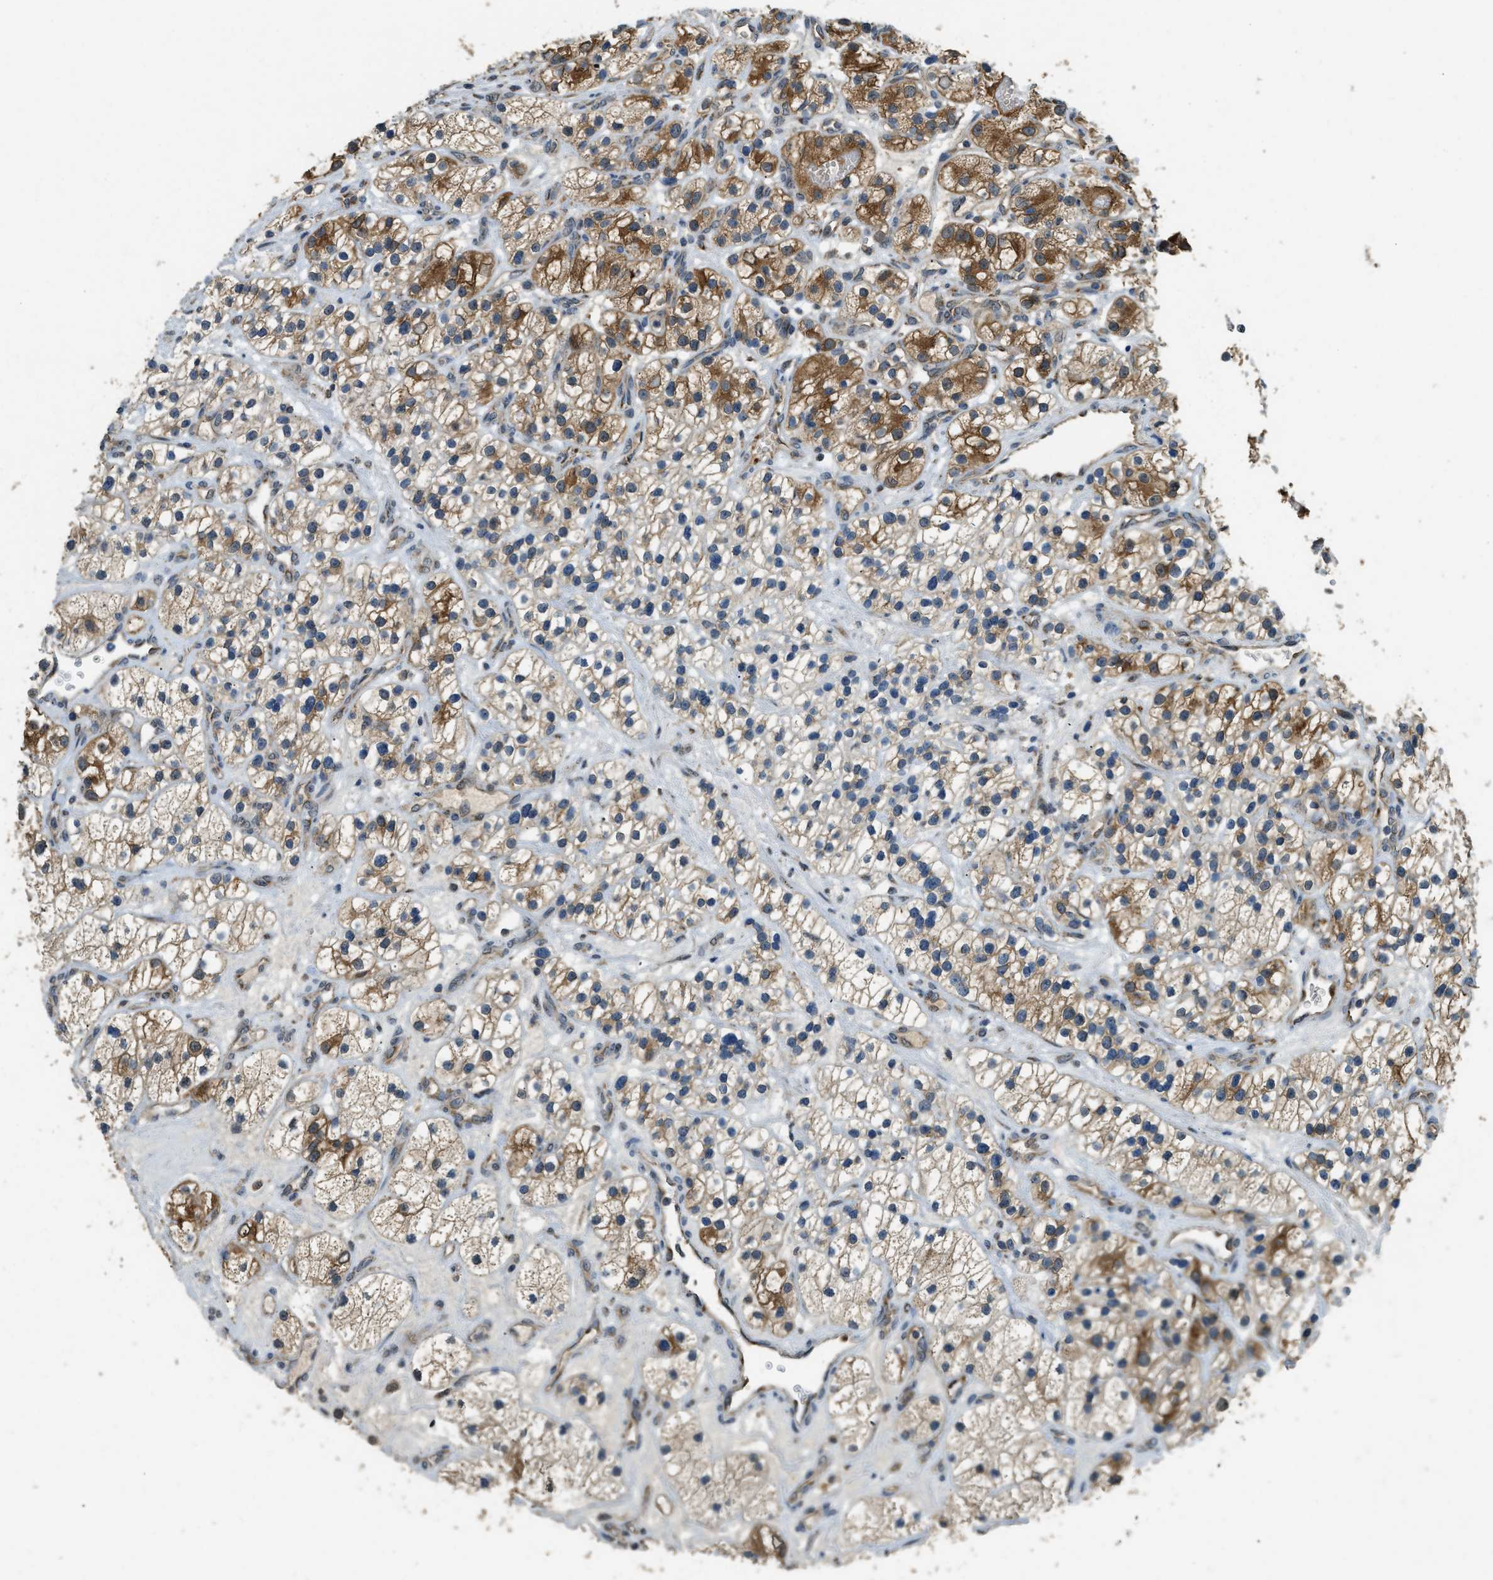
{"staining": {"intensity": "moderate", "quantity": ">75%", "location": "cytoplasmic/membranous"}, "tissue": "renal cancer", "cell_type": "Tumor cells", "image_type": "cancer", "snomed": [{"axis": "morphology", "description": "Adenocarcinoma, NOS"}, {"axis": "topography", "description": "Kidney"}], "caption": "Moderate cytoplasmic/membranous protein expression is appreciated in about >75% of tumor cells in renal cancer (adenocarcinoma).", "gene": "IPO7", "patient": {"sex": "female", "age": 57}}